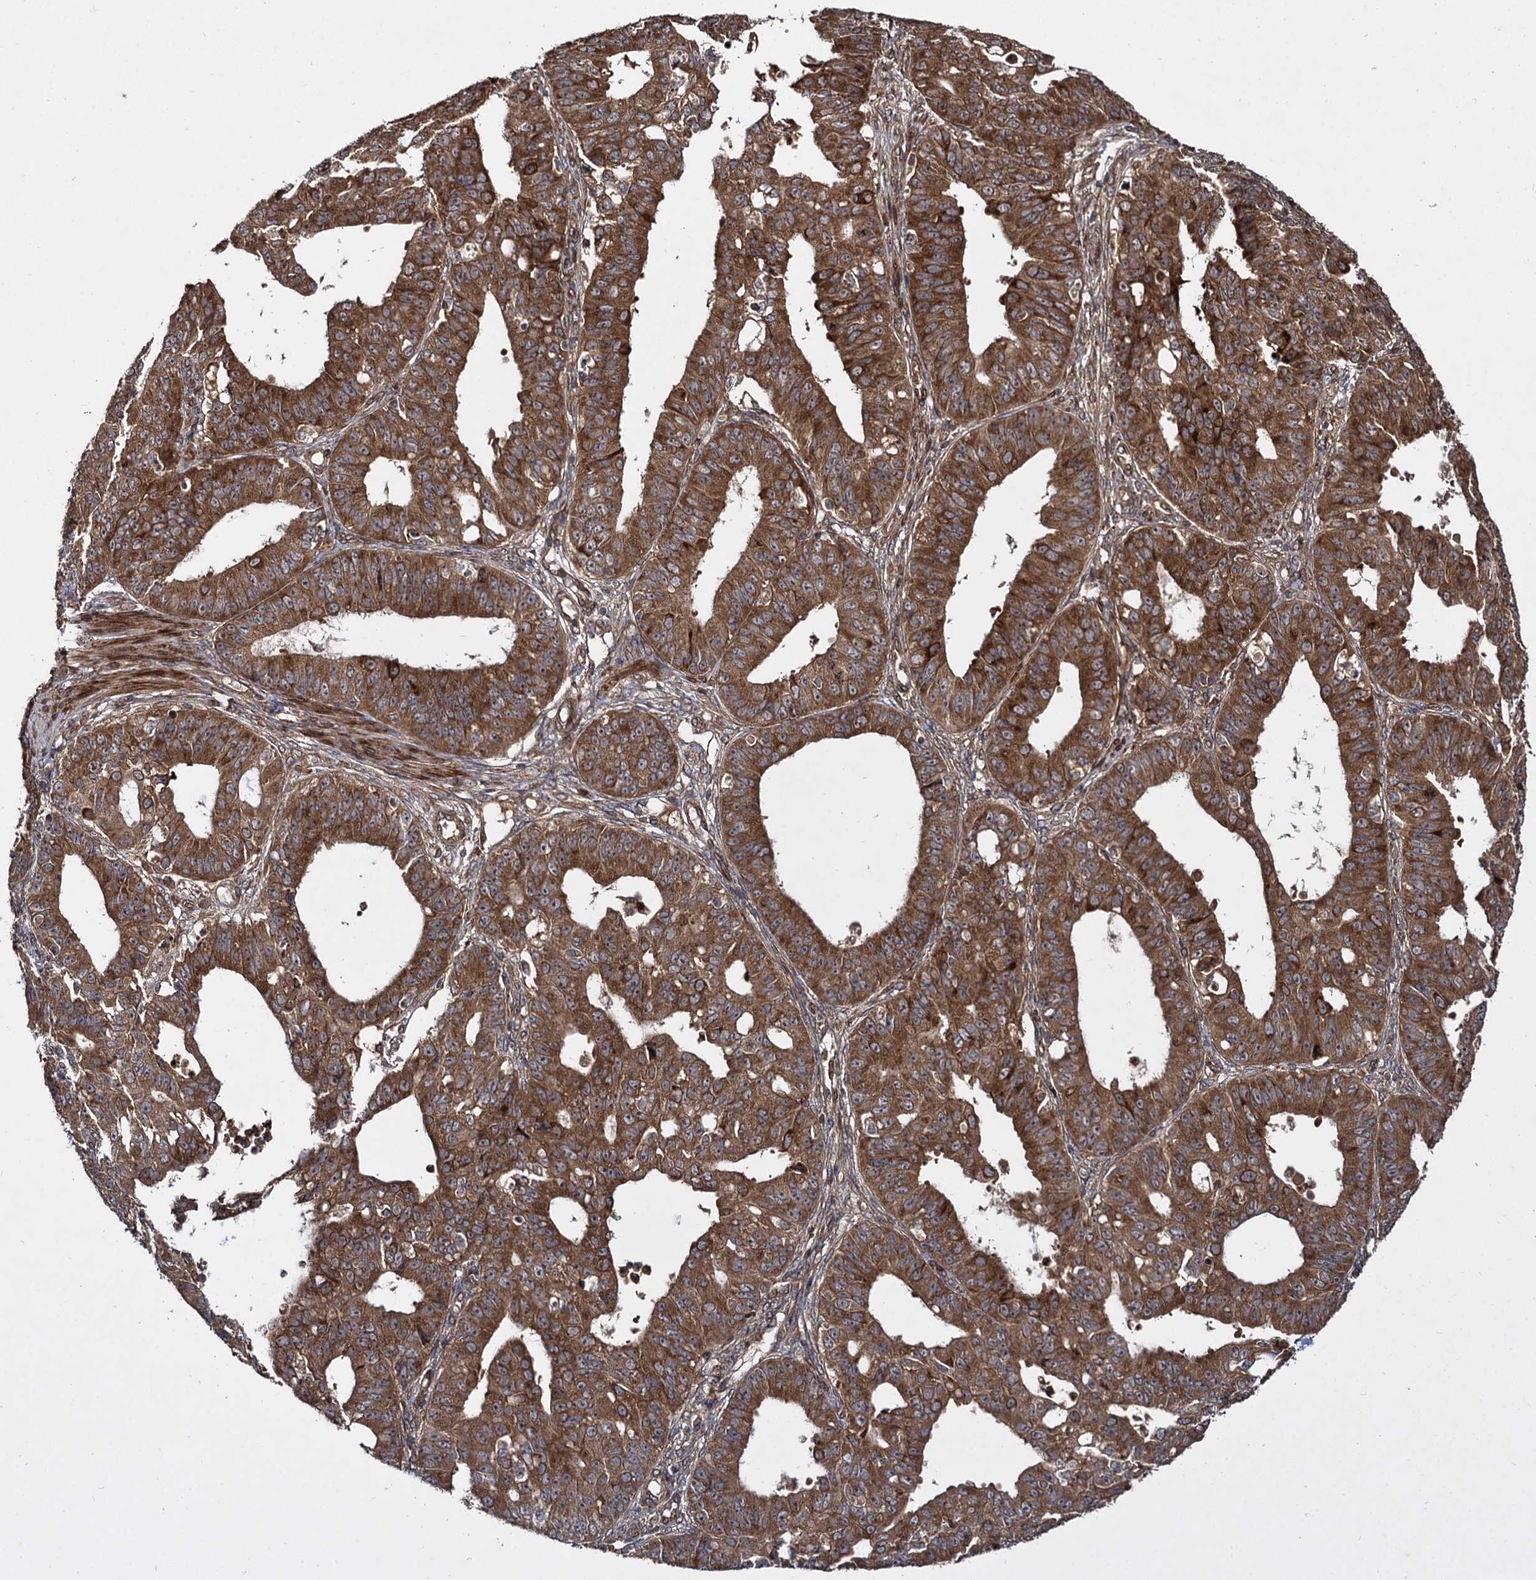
{"staining": {"intensity": "strong", "quantity": ">75%", "location": "cytoplasmic/membranous"}, "tissue": "ovarian cancer", "cell_type": "Tumor cells", "image_type": "cancer", "snomed": [{"axis": "morphology", "description": "Carcinoma, endometroid"}, {"axis": "topography", "description": "Appendix"}, {"axis": "topography", "description": "Ovary"}], "caption": "Protein staining demonstrates strong cytoplasmic/membranous expression in about >75% of tumor cells in ovarian cancer (endometroid carcinoma). Nuclei are stained in blue.", "gene": "DCP1B", "patient": {"sex": "female", "age": 42}}